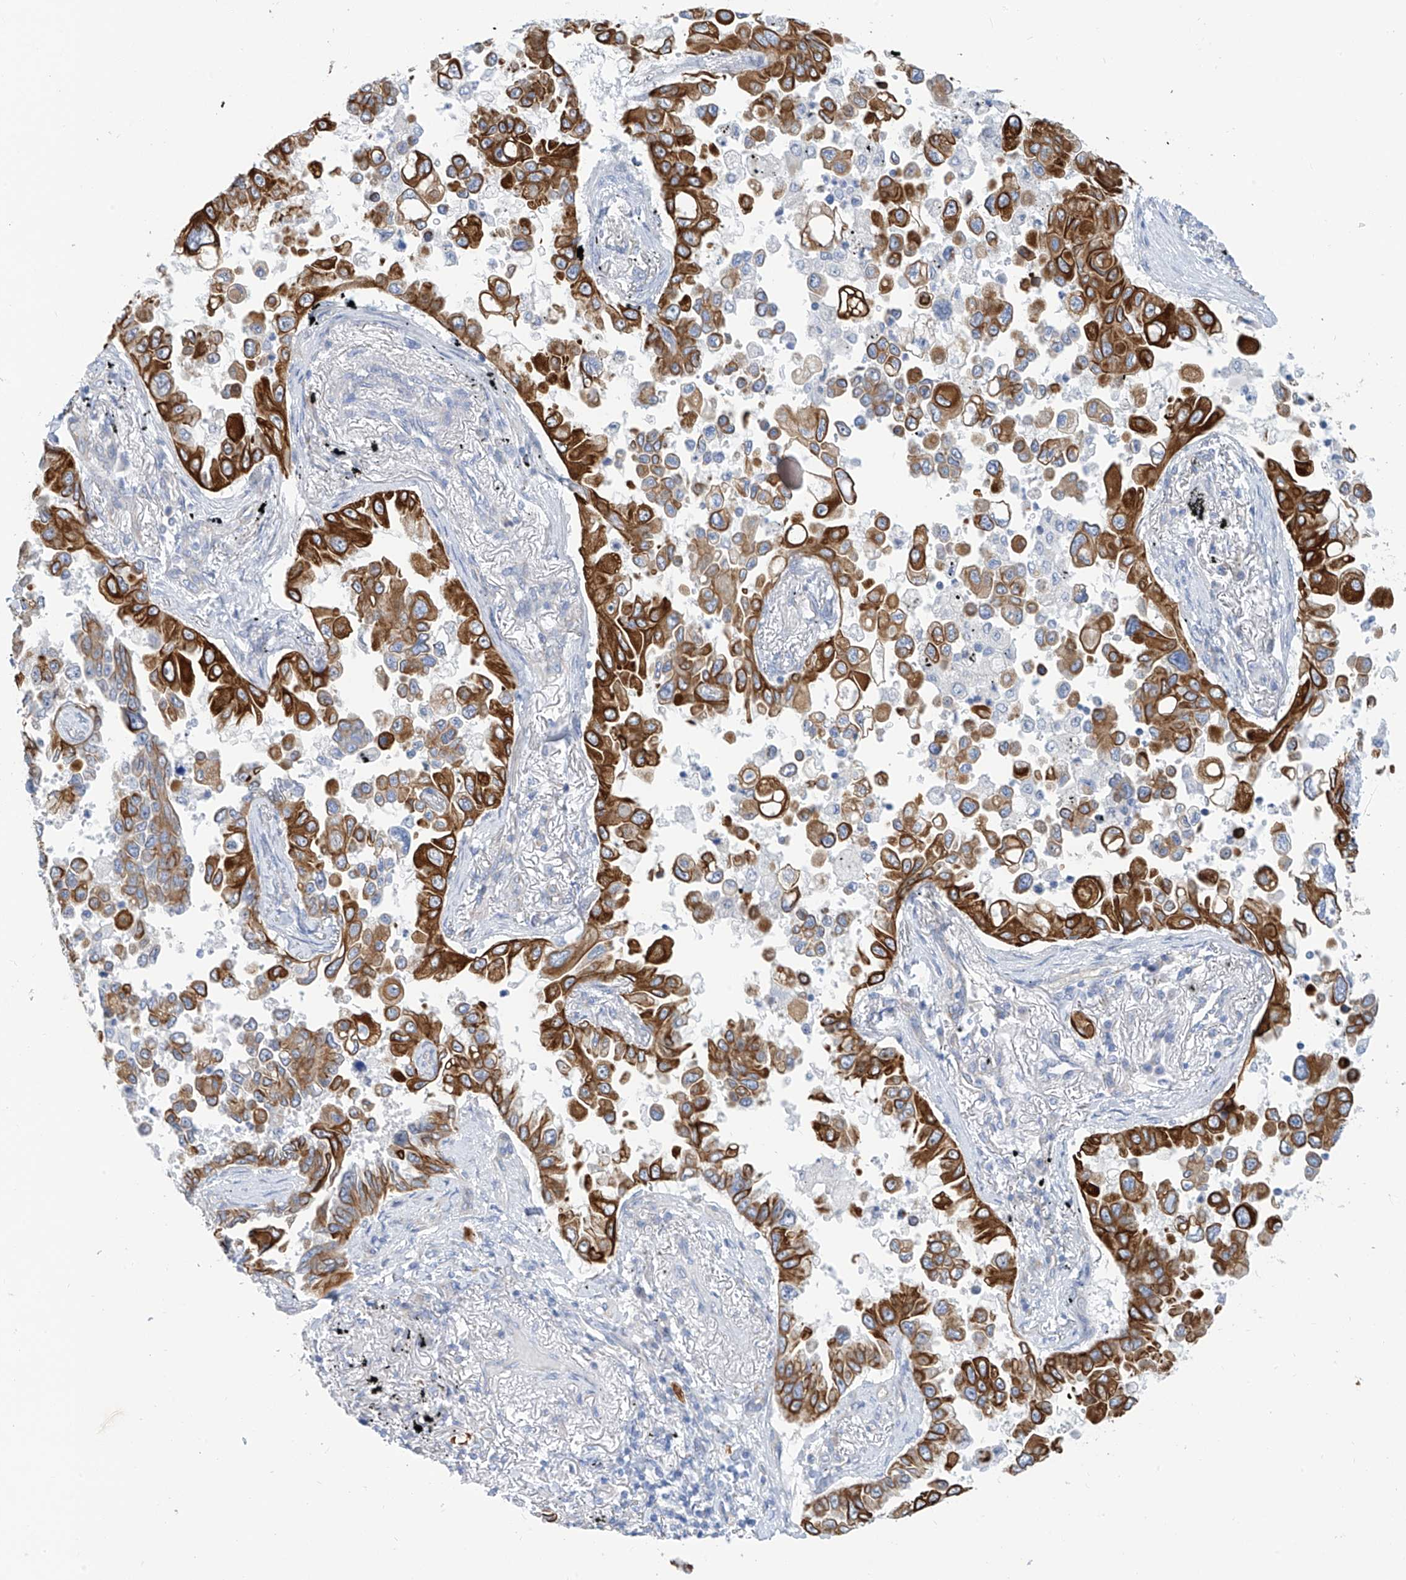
{"staining": {"intensity": "strong", "quantity": "25%-75%", "location": "cytoplasmic/membranous"}, "tissue": "lung cancer", "cell_type": "Tumor cells", "image_type": "cancer", "snomed": [{"axis": "morphology", "description": "Adenocarcinoma, NOS"}, {"axis": "topography", "description": "Lung"}], "caption": "Adenocarcinoma (lung) stained with a brown dye shows strong cytoplasmic/membranous positive positivity in approximately 25%-75% of tumor cells.", "gene": "PIK3C2B", "patient": {"sex": "female", "age": 67}}